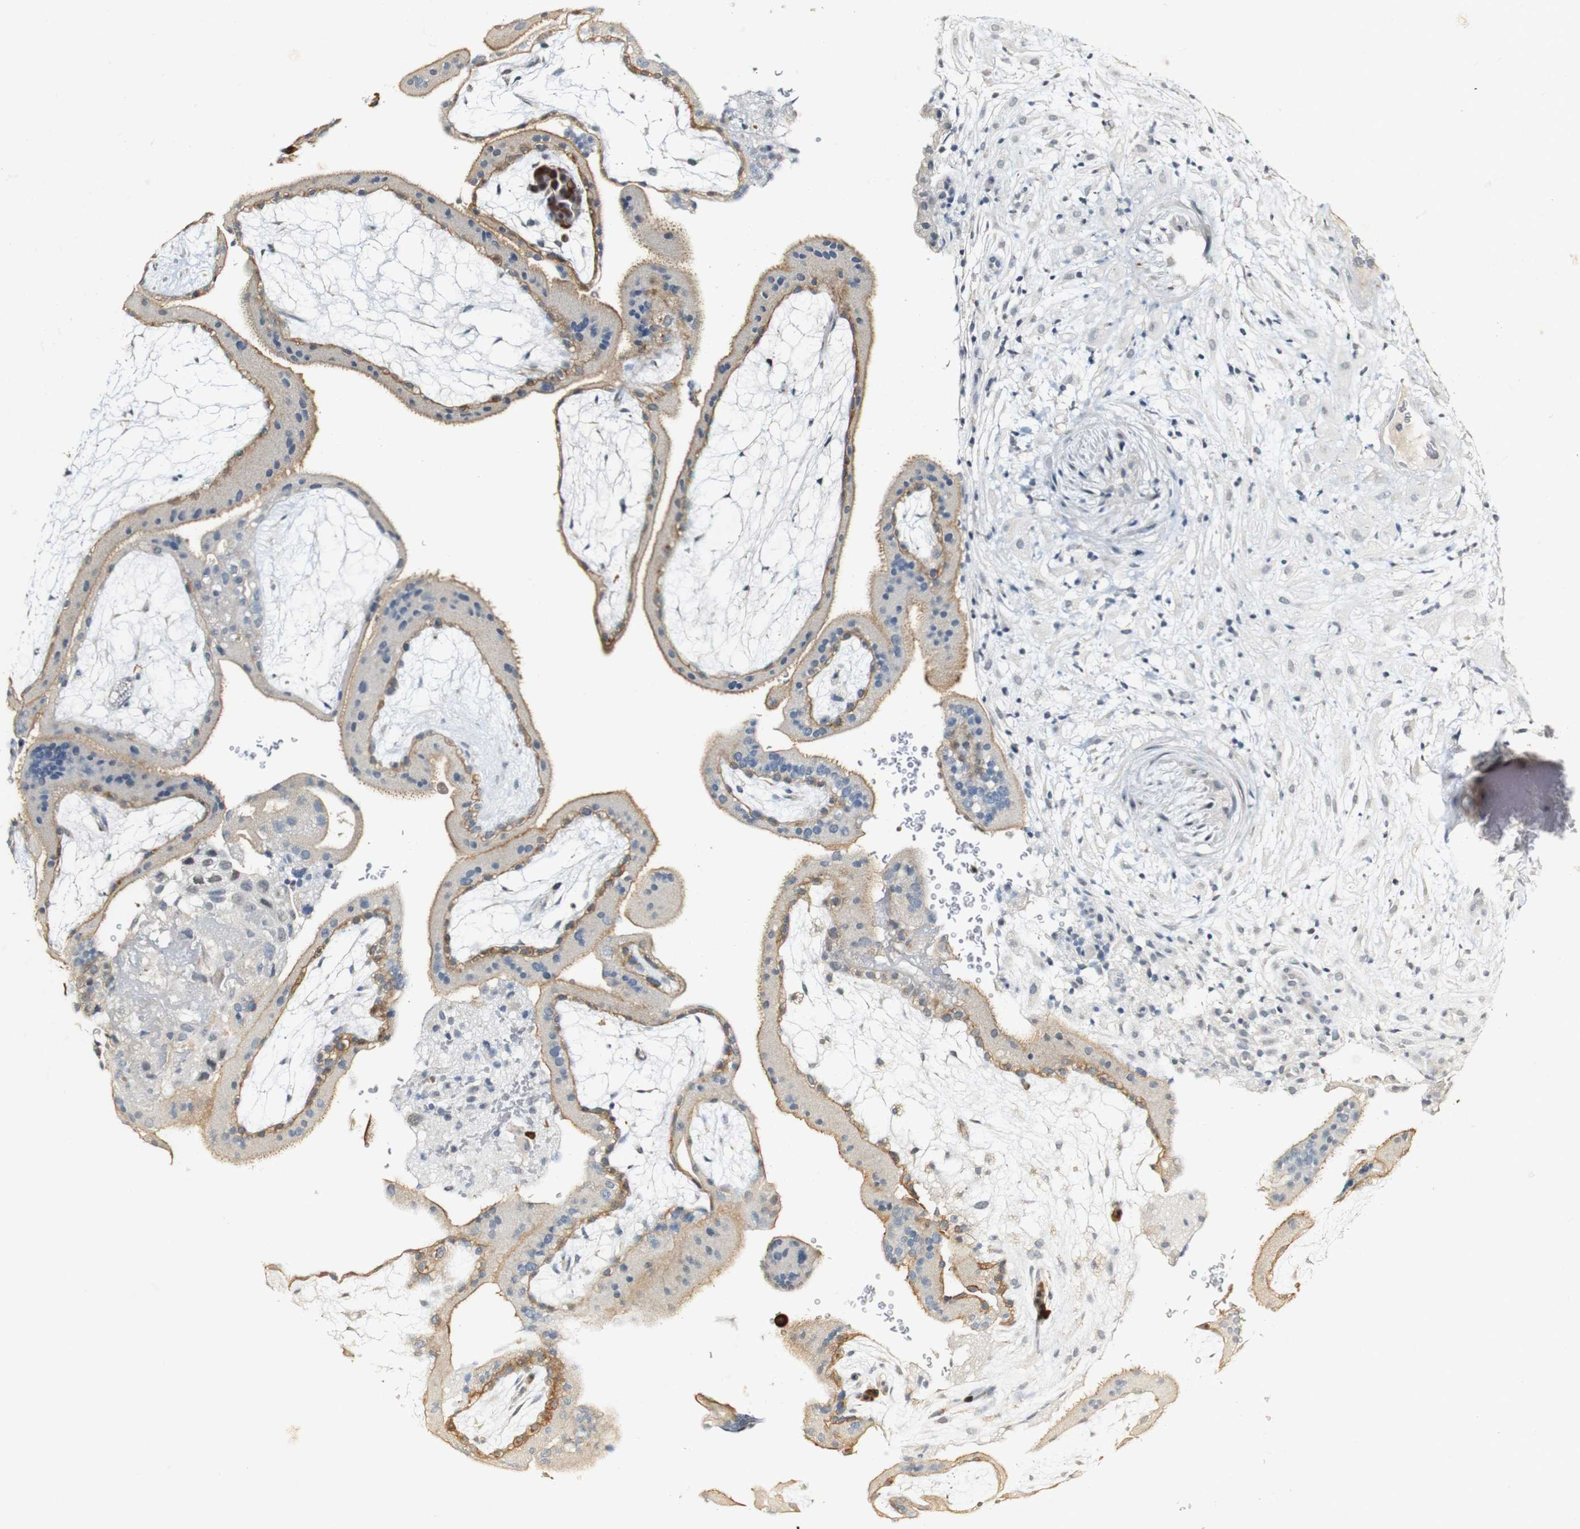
{"staining": {"intensity": "moderate", "quantity": ">75%", "location": "cytoplasmic/membranous"}, "tissue": "placenta", "cell_type": "Trophoblastic cells", "image_type": "normal", "snomed": [{"axis": "morphology", "description": "Normal tissue, NOS"}, {"axis": "topography", "description": "Placenta"}], "caption": "High-magnification brightfield microscopy of benign placenta stained with DAB (brown) and counterstained with hematoxylin (blue). trophoblastic cells exhibit moderate cytoplasmic/membranous expression is identified in approximately>75% of cells.", "gene": "SYT7", "patient": {"sex": "female", "age": 19}}